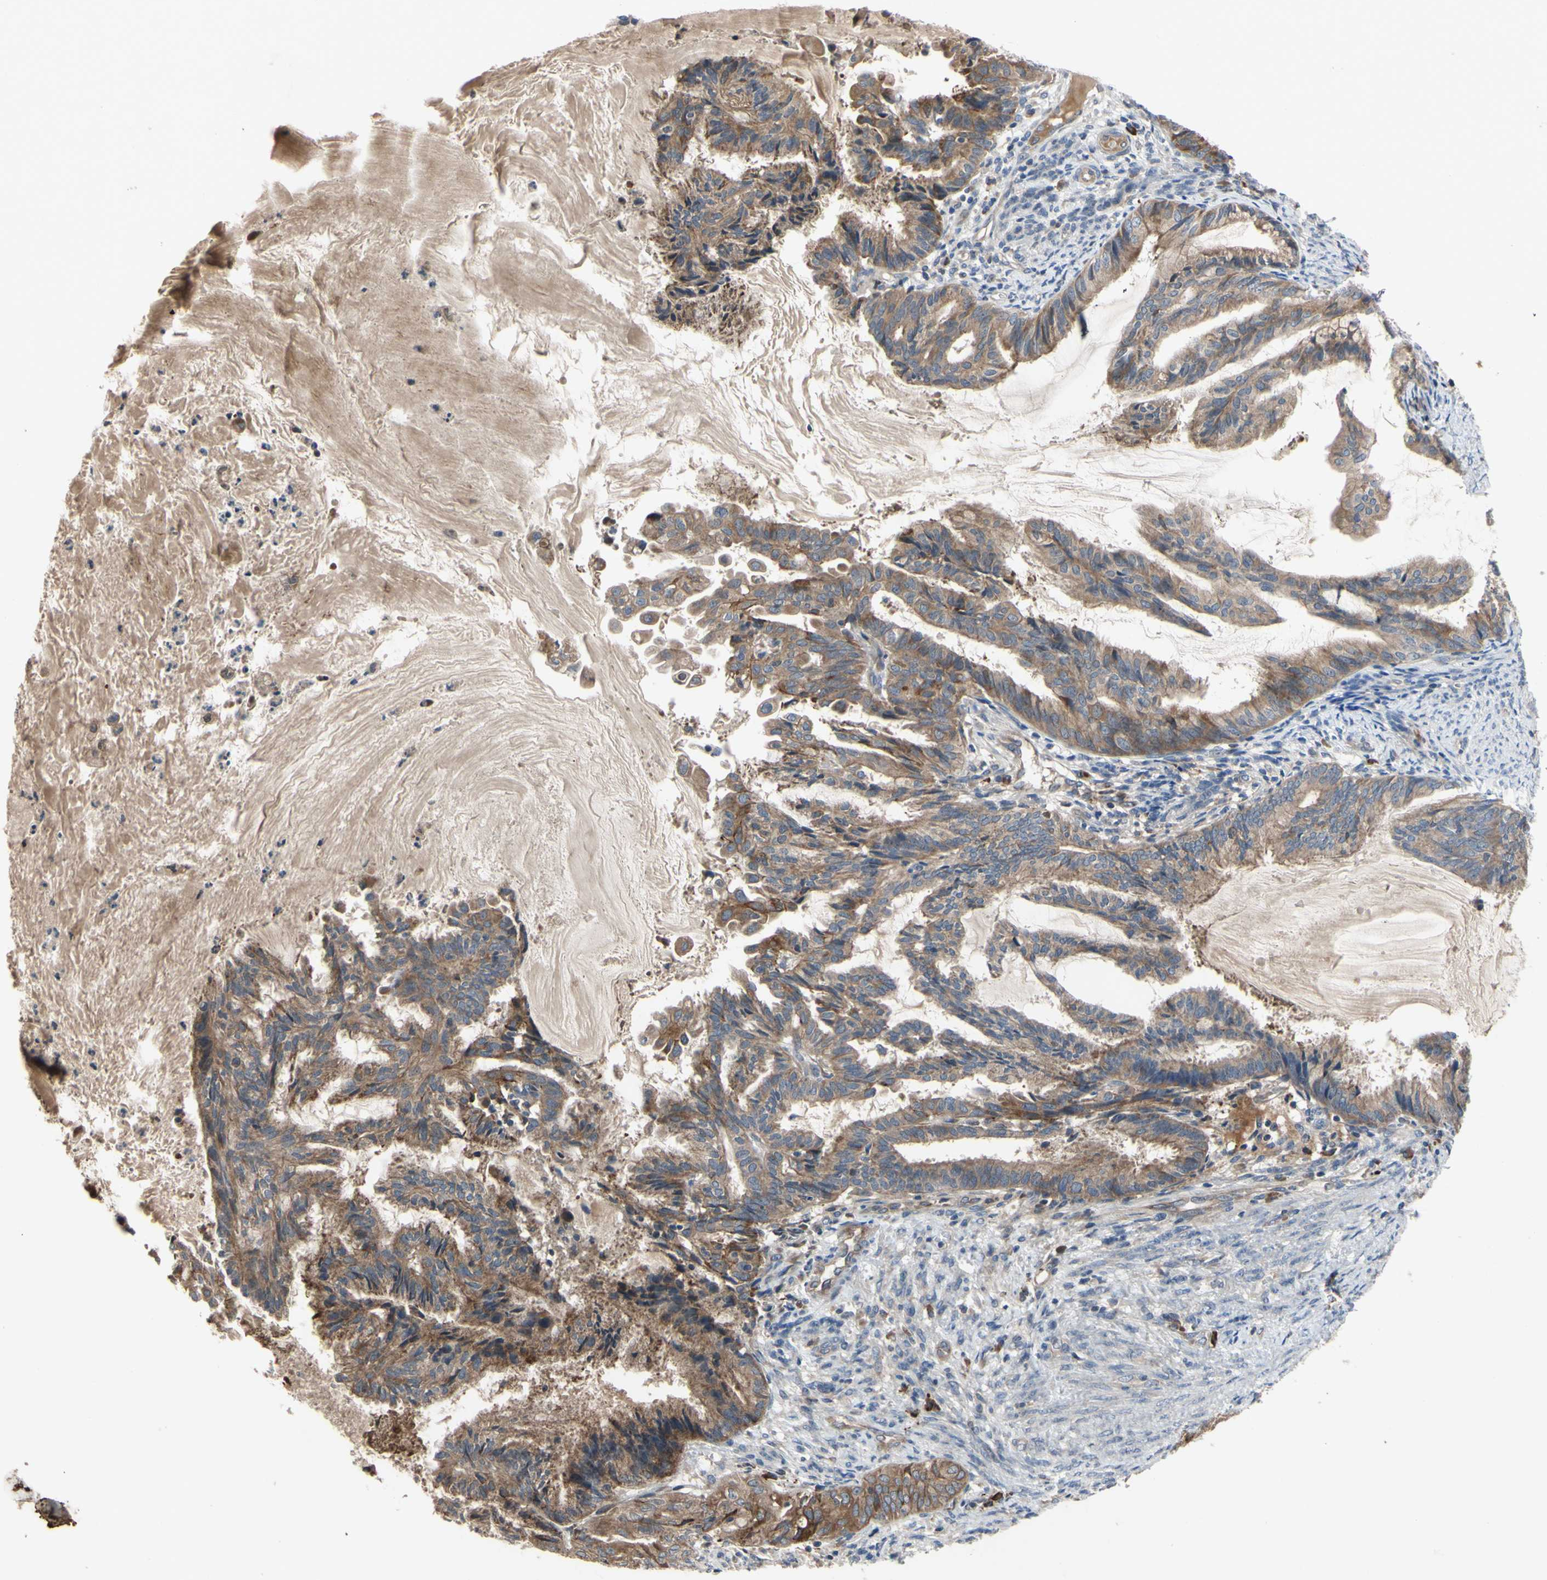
{"staining": {"intensity": "moderate", "quantity": ">75%", "location": "cytoplasmic/membranous"}, "tissue": "endometrial cancer", "cell_type": "Tumor cells", "image_type": "cancer", "snomed": [{"axis": "morphology", "description": "Adenocarcinoma, NOS"}, {"axis": "topography", "description": "Endometrium"}], "caption": "An IHC histopathology image of tumor tissue is shown. Protein staining in brown shows moderate cytoplasmic/membranous positivity in endometrial adenocarcinoma within tumor cells.", "gene": "XIAP", "patient": {"sex": "female", "age": 86}}